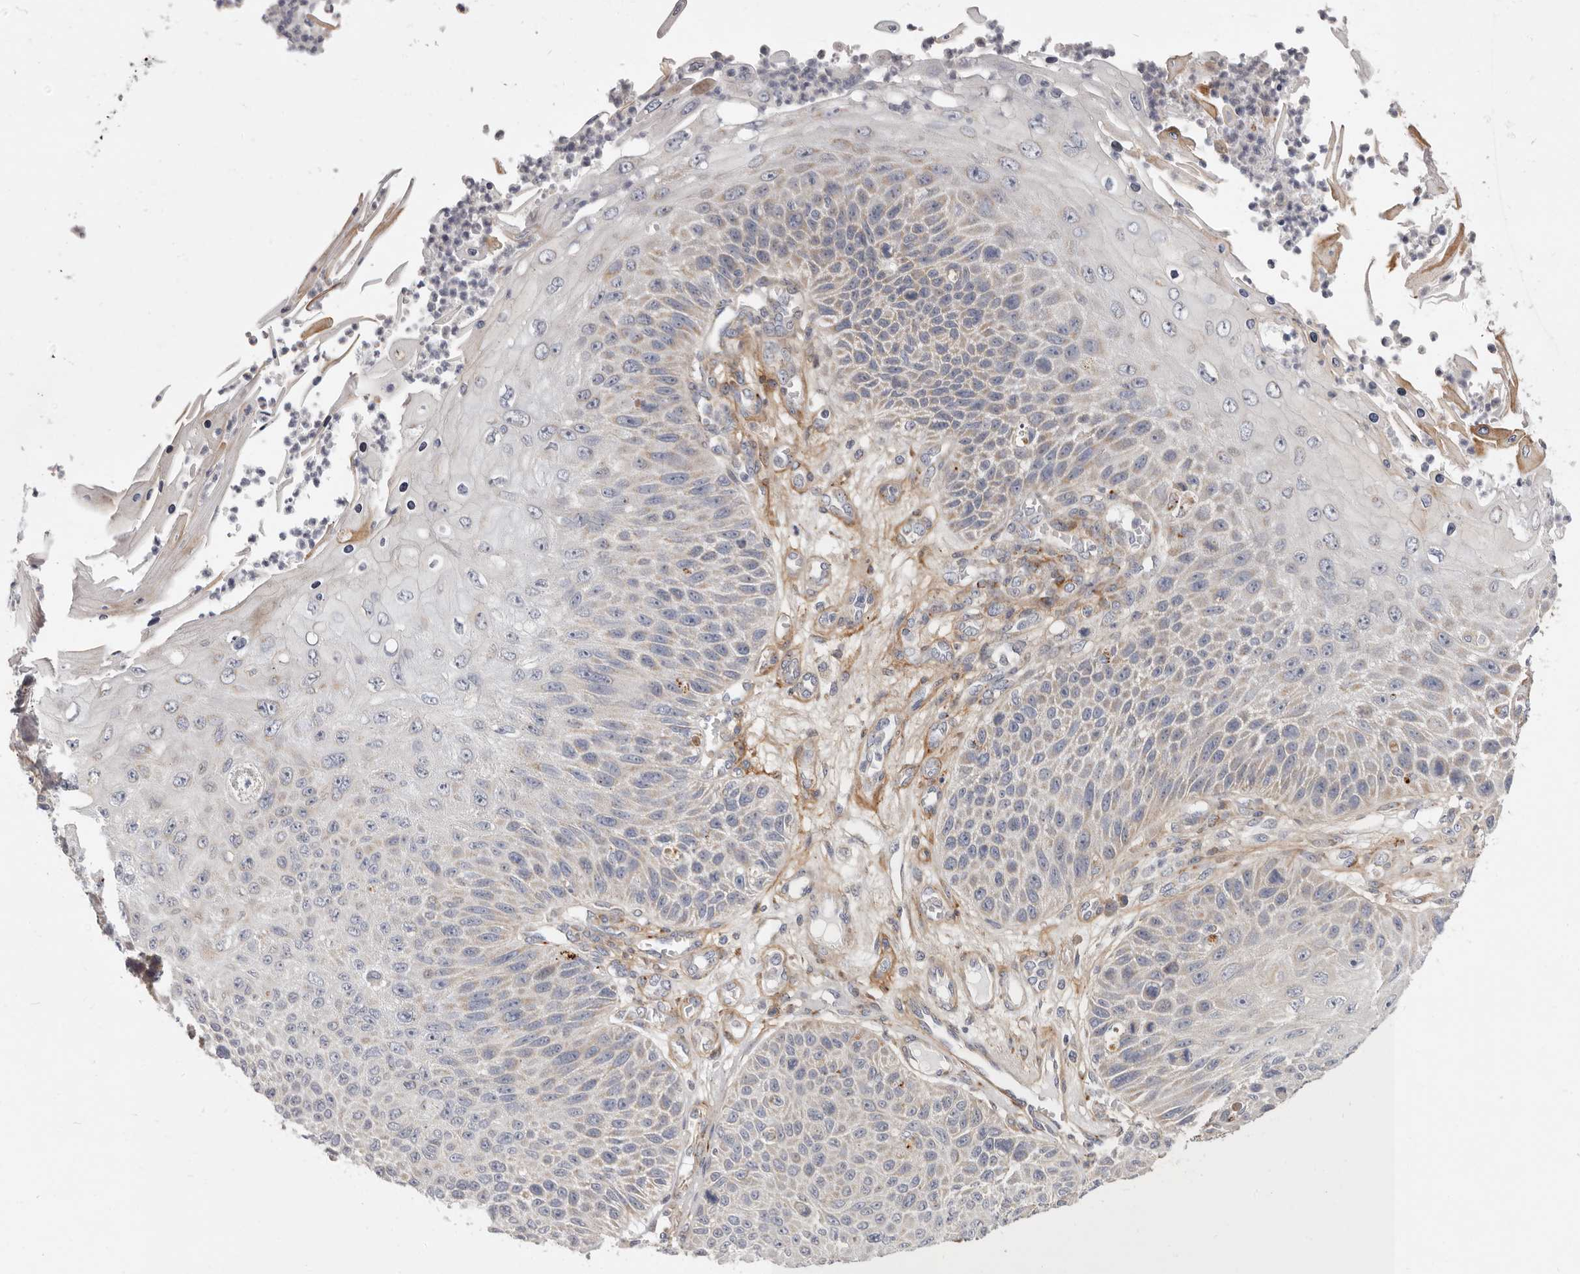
{"staining": {"intensity": "negative", "quantity": "none", "location": "none"}, "tissue": "skin cancer", "cell_type": "Tumor cells", "image_type": "cancer", "snomed": [{"axis": "morphology", "description": "Squamous cell carcinoma, NOS"}, {"axis": "topography", "description": "Skin"}], "caption": "There is no significant expression in tumor cells of skin cancer. (Stains: DAB immunohistochemistry (IHC) with hematoxylin counter stain, Microscopy: brightfield microscopy at high magnification).", "gene": "MRPS10", "patient": {"sex": "female", "age": 88}}